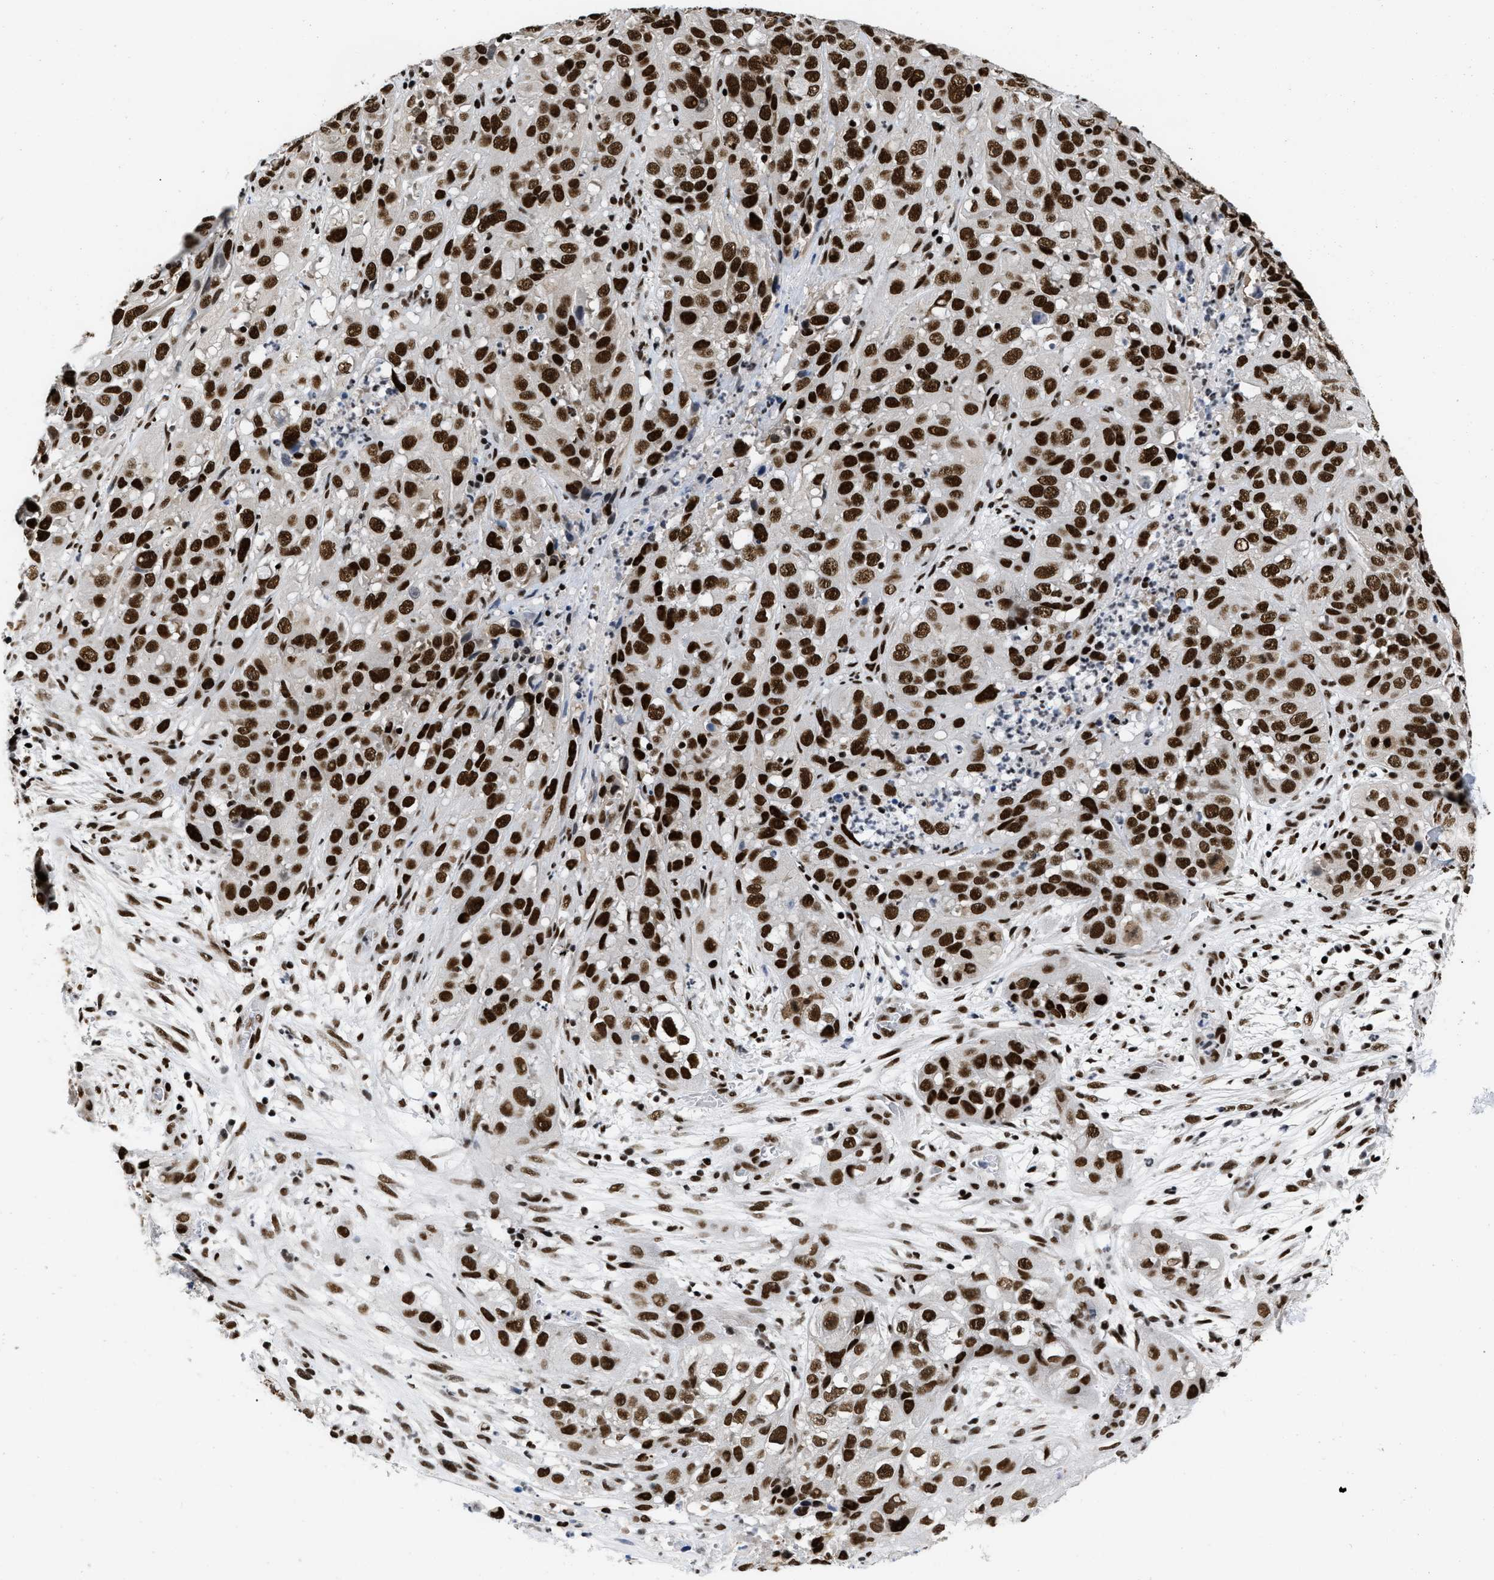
{"staining": {"intensity": "strong", "quantity": ">75%", "location": "nuclear"}, "tissue": "cervical cancer", "cell_type": "Tumor cells", "image_type": "cancer", "snomed": [{"axis": "morphology", "description": "Squamous cell carcinoma, NOS"}, {"axis": "topography", "description": "Cervix"}], "caption": "Protein expression analysis of human squamous cell carcinoma (cervical) reveals strong nuclear staining in about >75% of tumor cells.", "gene": "CREB1", "patient": {"sex": "female", "age": 32}}